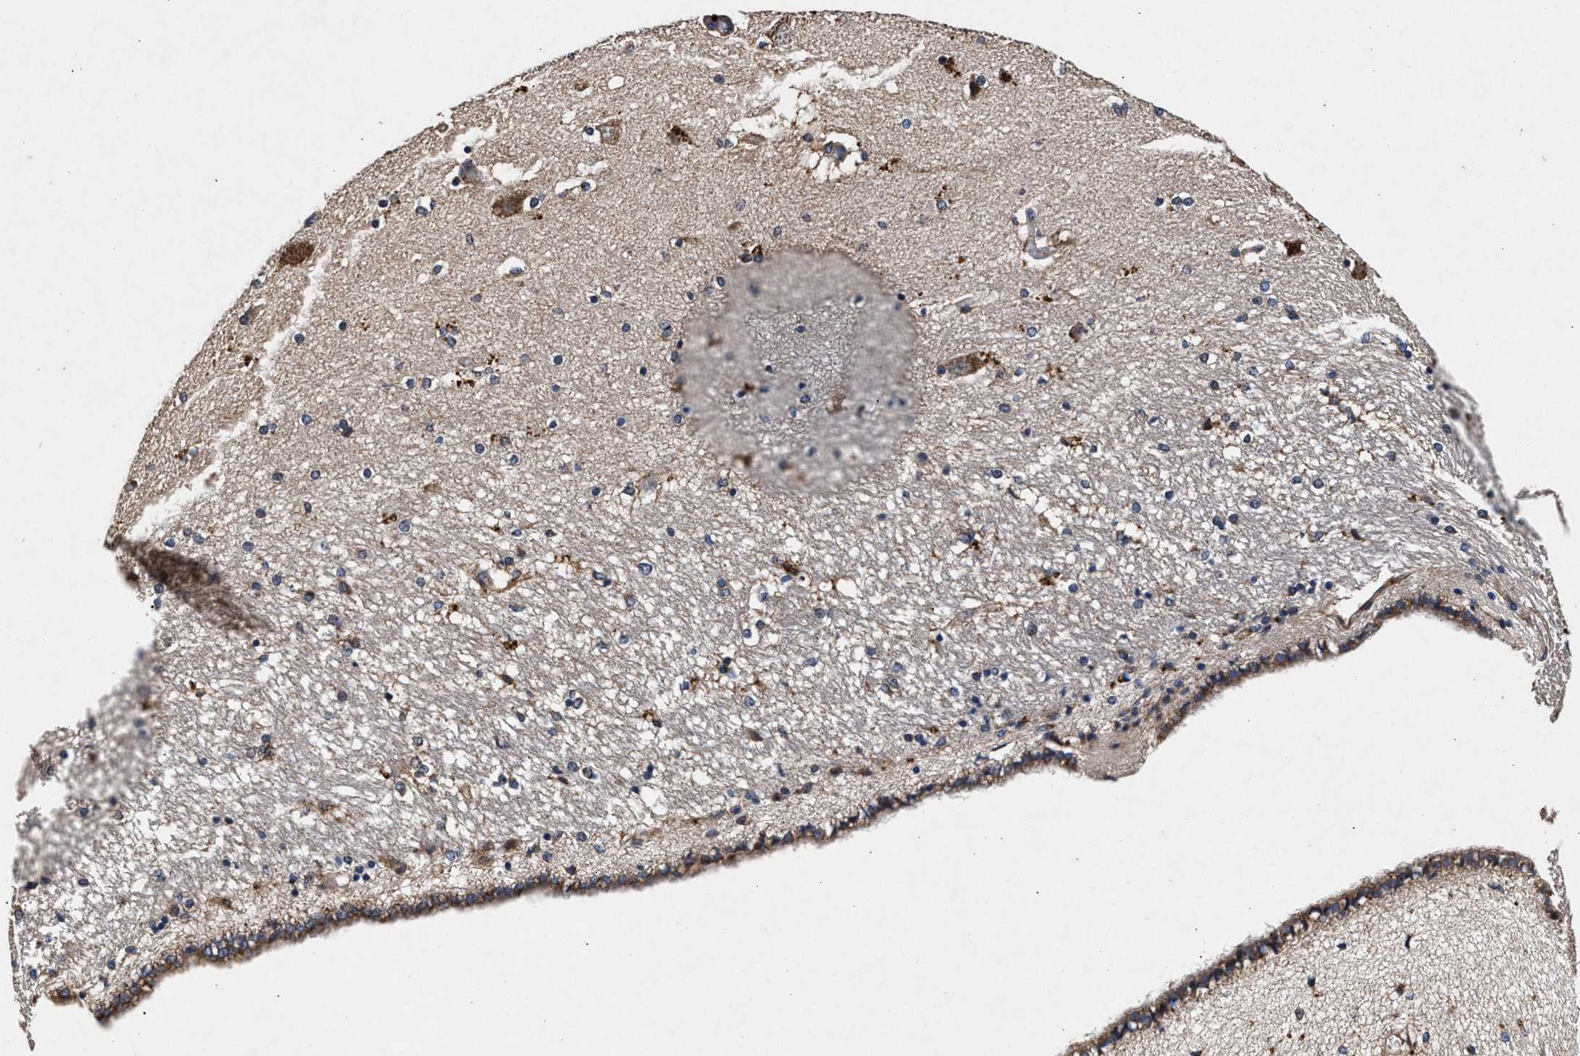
{"staining": {"intensity": "moderate", "quantity": "25%-75%", "location": "cytoplasmic/membranous"}, "tissue": "hippocampus", "cell_type": "Glial cells", "image_type": "normal", "snomed": [{"axis": "morphology", "description": "Normal tissue, NOS"}, {"axis": "topography", "description": "Hippocampus"}], "caption": "Immunohistochemistry histopathology image of unremarkable hippocampus stained for a protein (brown), which displays medium levels of moderate cytoplasmic/membranous positivity in about 25%-75% of glial cells.", "gene": "NFKB2", "patient": {"sex": "female", "age": 54}}